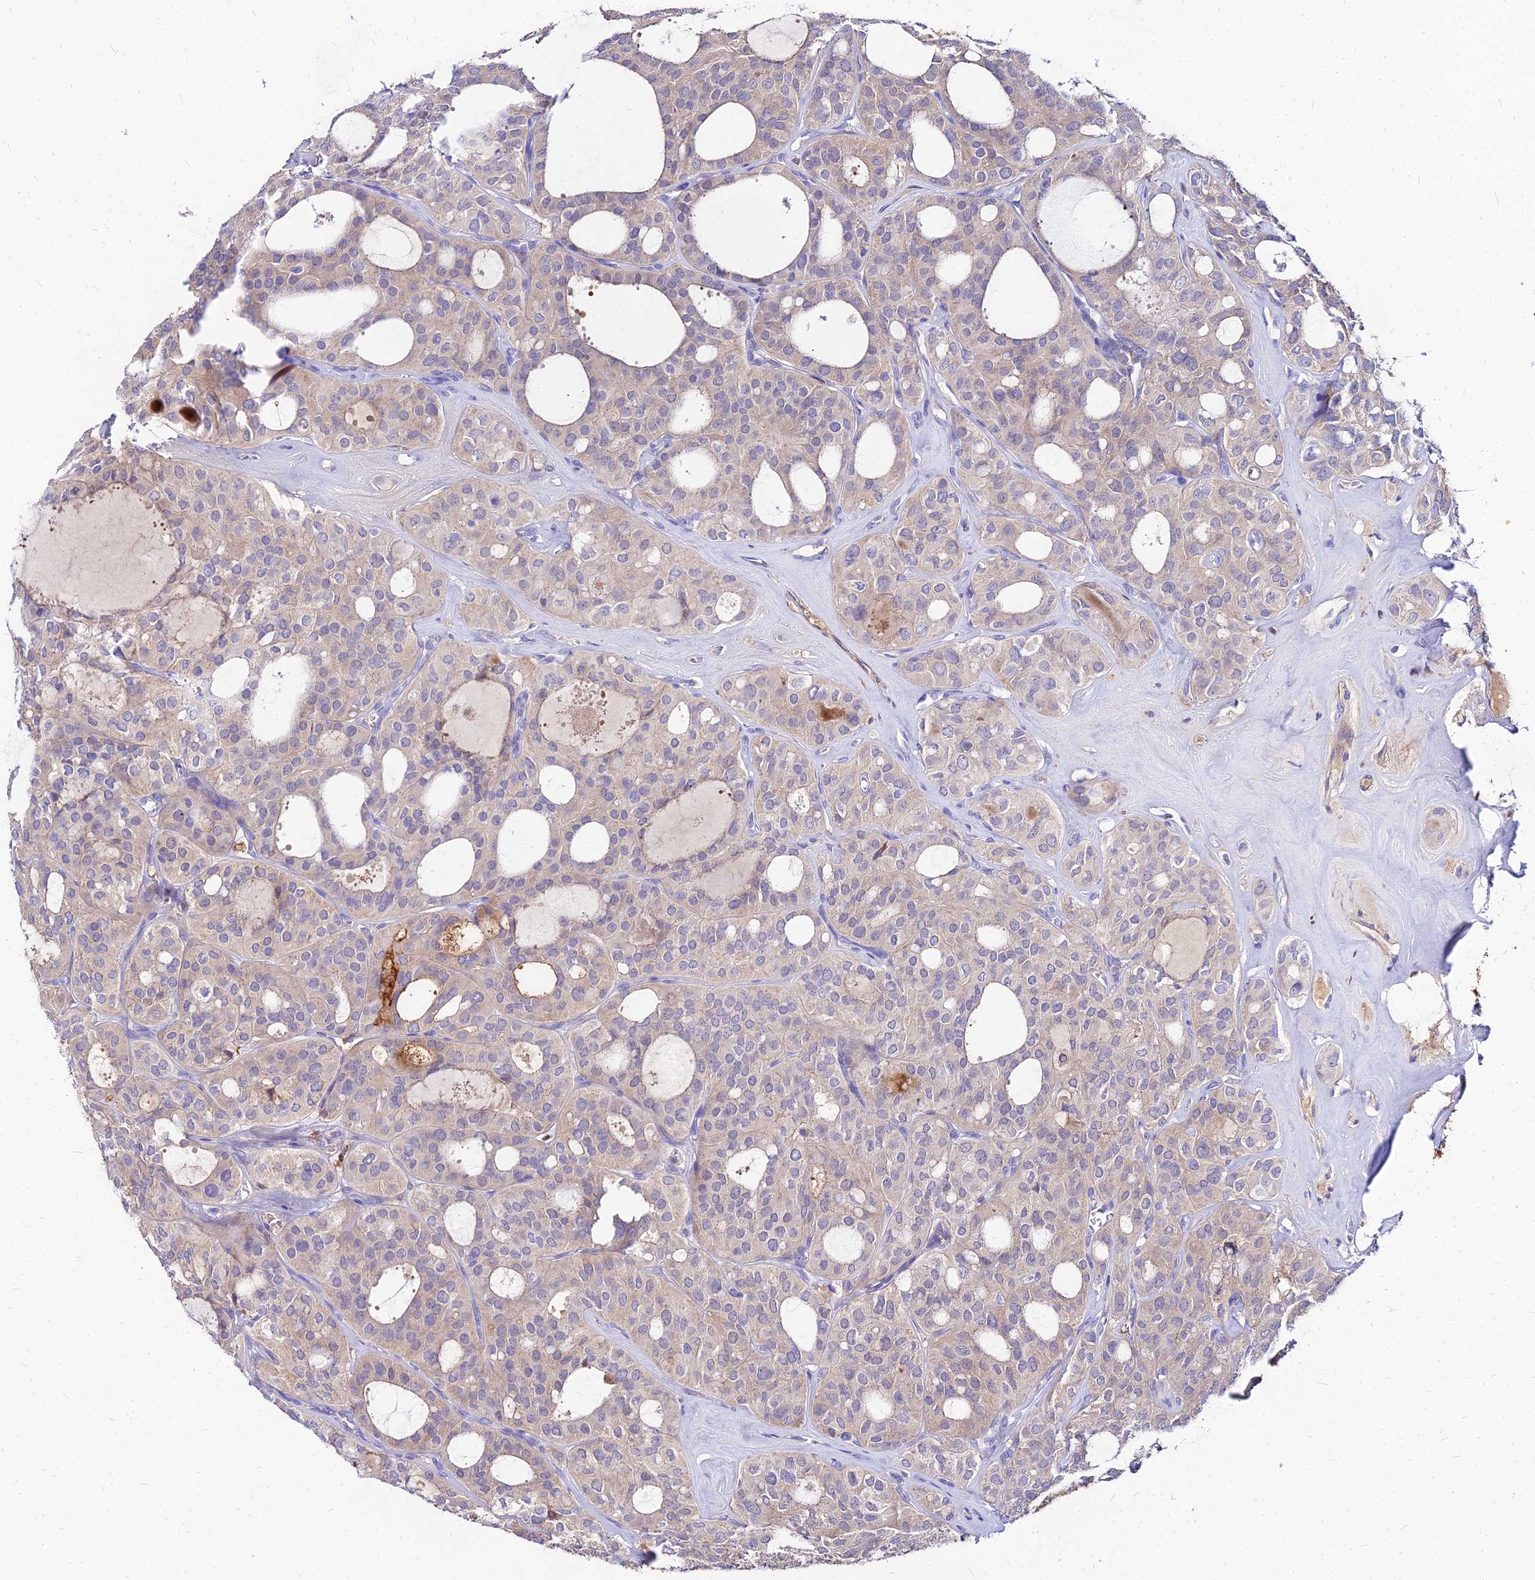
{"staining": {"intensity": "weak", "quantity": "<25%", "location": "cytoplasmic/membranous"}, "tissue": "thyroid cancer", "cell_type": "Tumor cells", "image_type": "cancer", "snomed": [{"axis": "morphology", "description": "Follicular adenoma carcinoma, NOS"}, {"axis": "topography", "description": "Thyroid gland"}], "caption": "A photomicrograph of human thyroid cancer (follicular adenoma carcinoma) is negative for staining in tumor cells. (Stains: DAB (3,3'-diaminobenzidine) IHC with hematoxylin counter stain, Microscopy: brightfield microscopy at high magnification).", "gene": "ACSM6", "patient": {"sex": "male", "age": 75}}